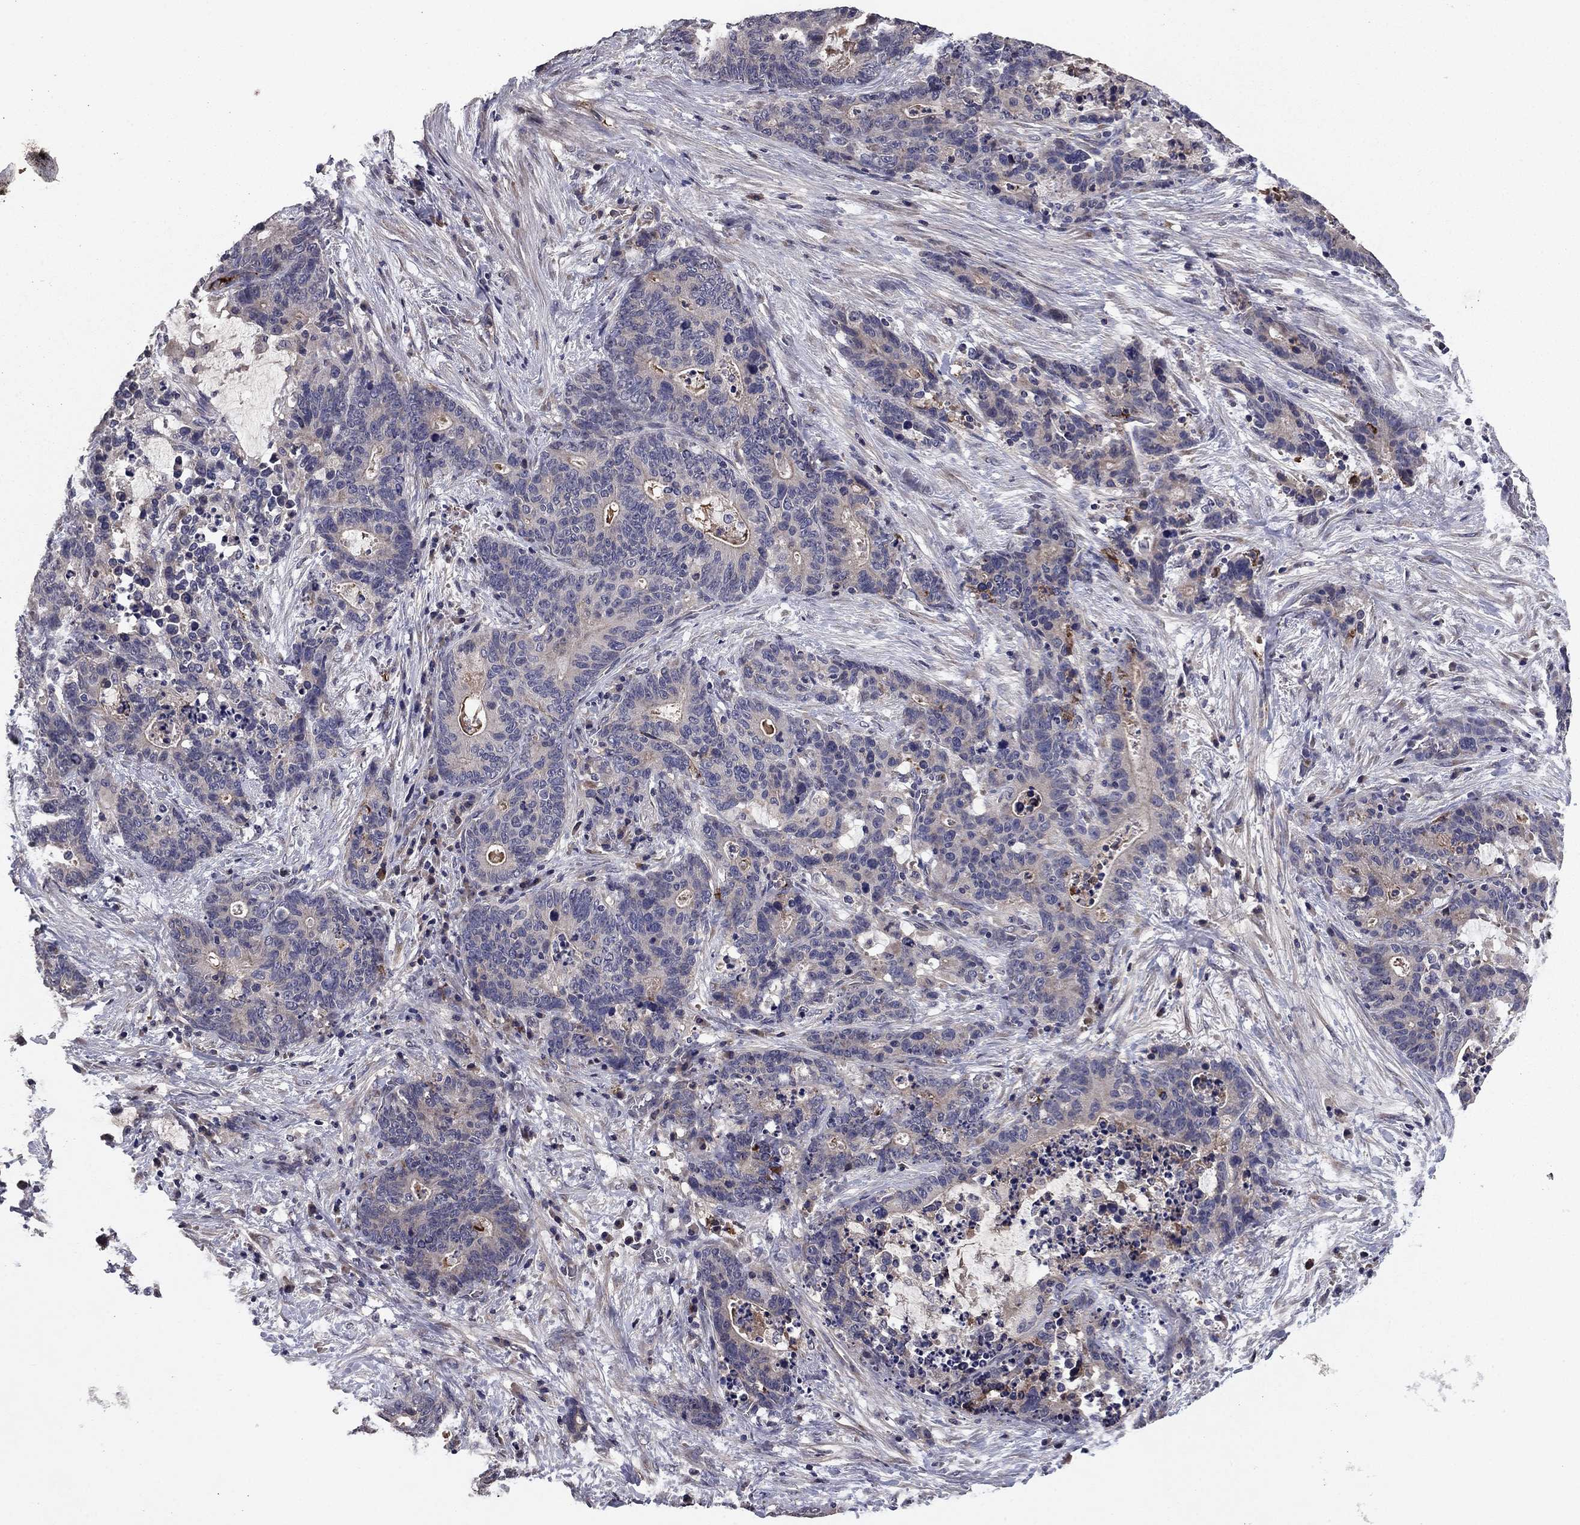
{"staining": {"intensity": "negative", "quantity": "none", "location": "none"}, "tissue": "stomach cancer", "cell_type": "Tumor cells", "image_type": "cancer", "snomed": [{"axis": "morphology", "description": "Normal tissue, NOS"}, {"axis": "morphology", "description": "Adenocarcinoma, NOS"}, {"axis": "topography", "description": "Stomach"}], "caption": "This is an immunohistochemistry (IHC) photomicrograph of stomach adenocarcinoma. There is no staining in tumor cells.", "gene": "PROS1", "patient": {"sex": "female", "age": 64}}